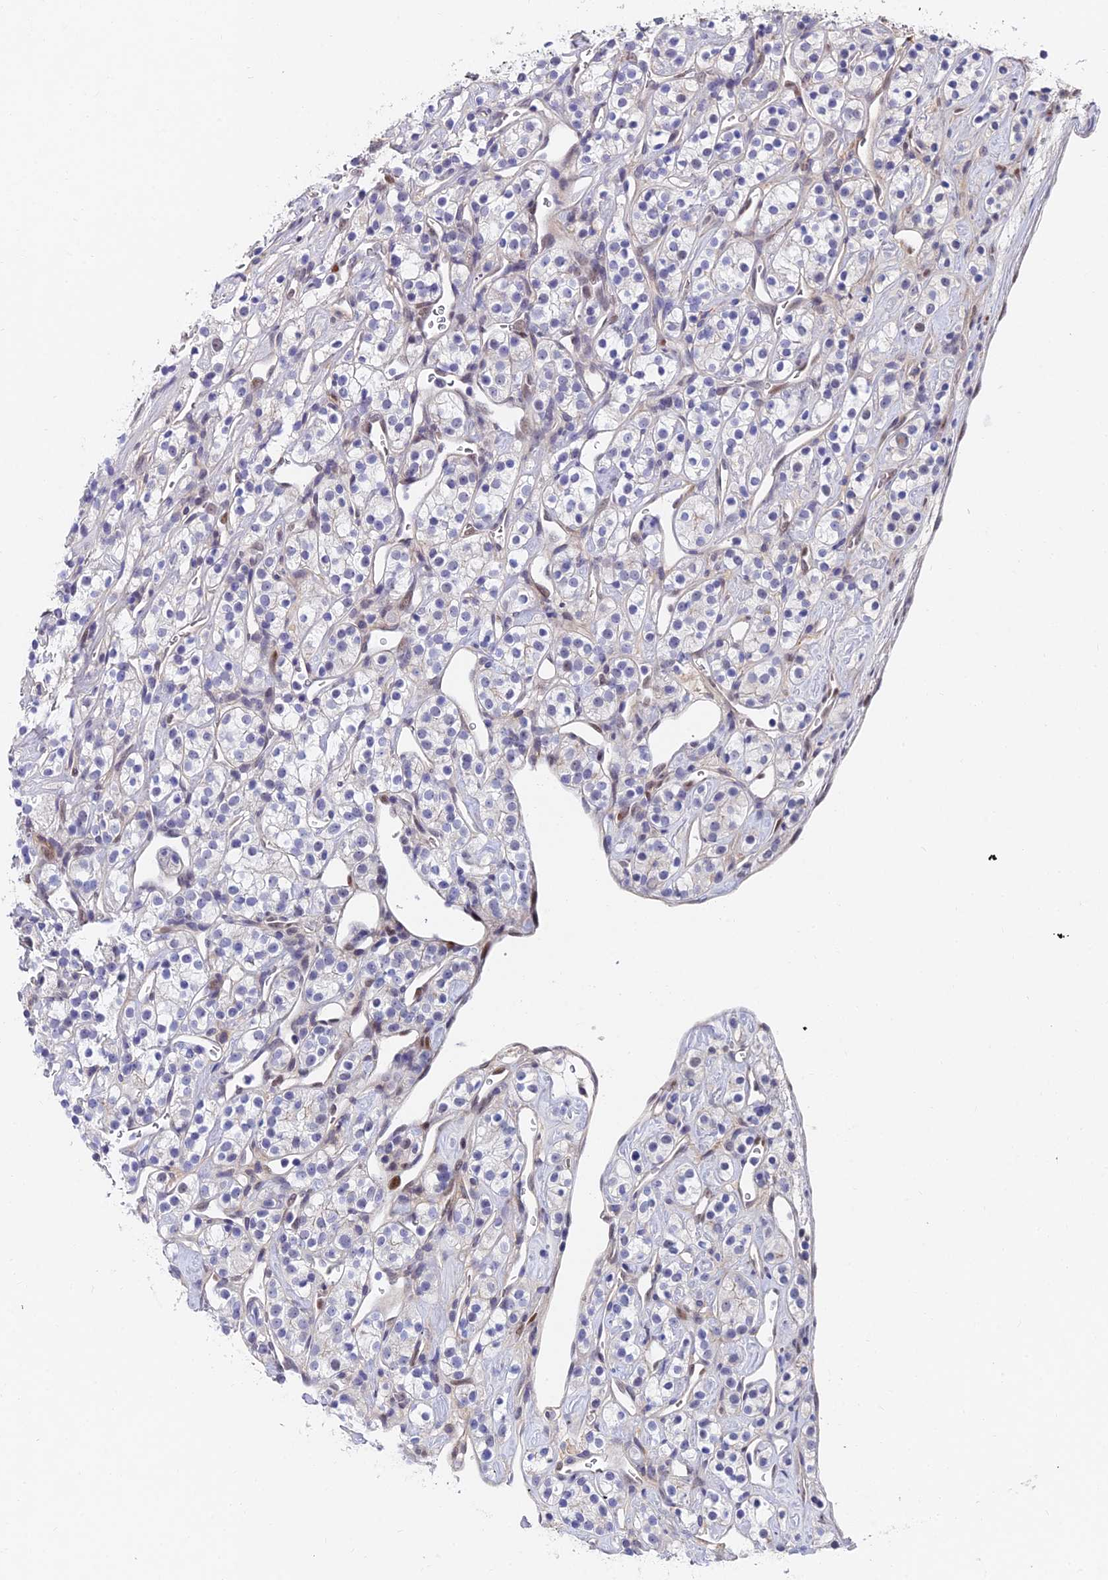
{"staining": {"intensity": "negative", "quantity": "none", "location": "none"}, "tissue": "renal cancer", "cell_type": "Tumor cells", "image_type": "cancer", "snomed": [{"axis": "morphology", "description": "Adenocarcinoma, NOS"}, {"axis": "topography", "description": "Kidney"}], "caption": "This is an IHC micrograph of human renal cancer. There is no expression in tumor cells.", "gene": "TRIM24", "patient": {"sex": "male", "age": 77}}